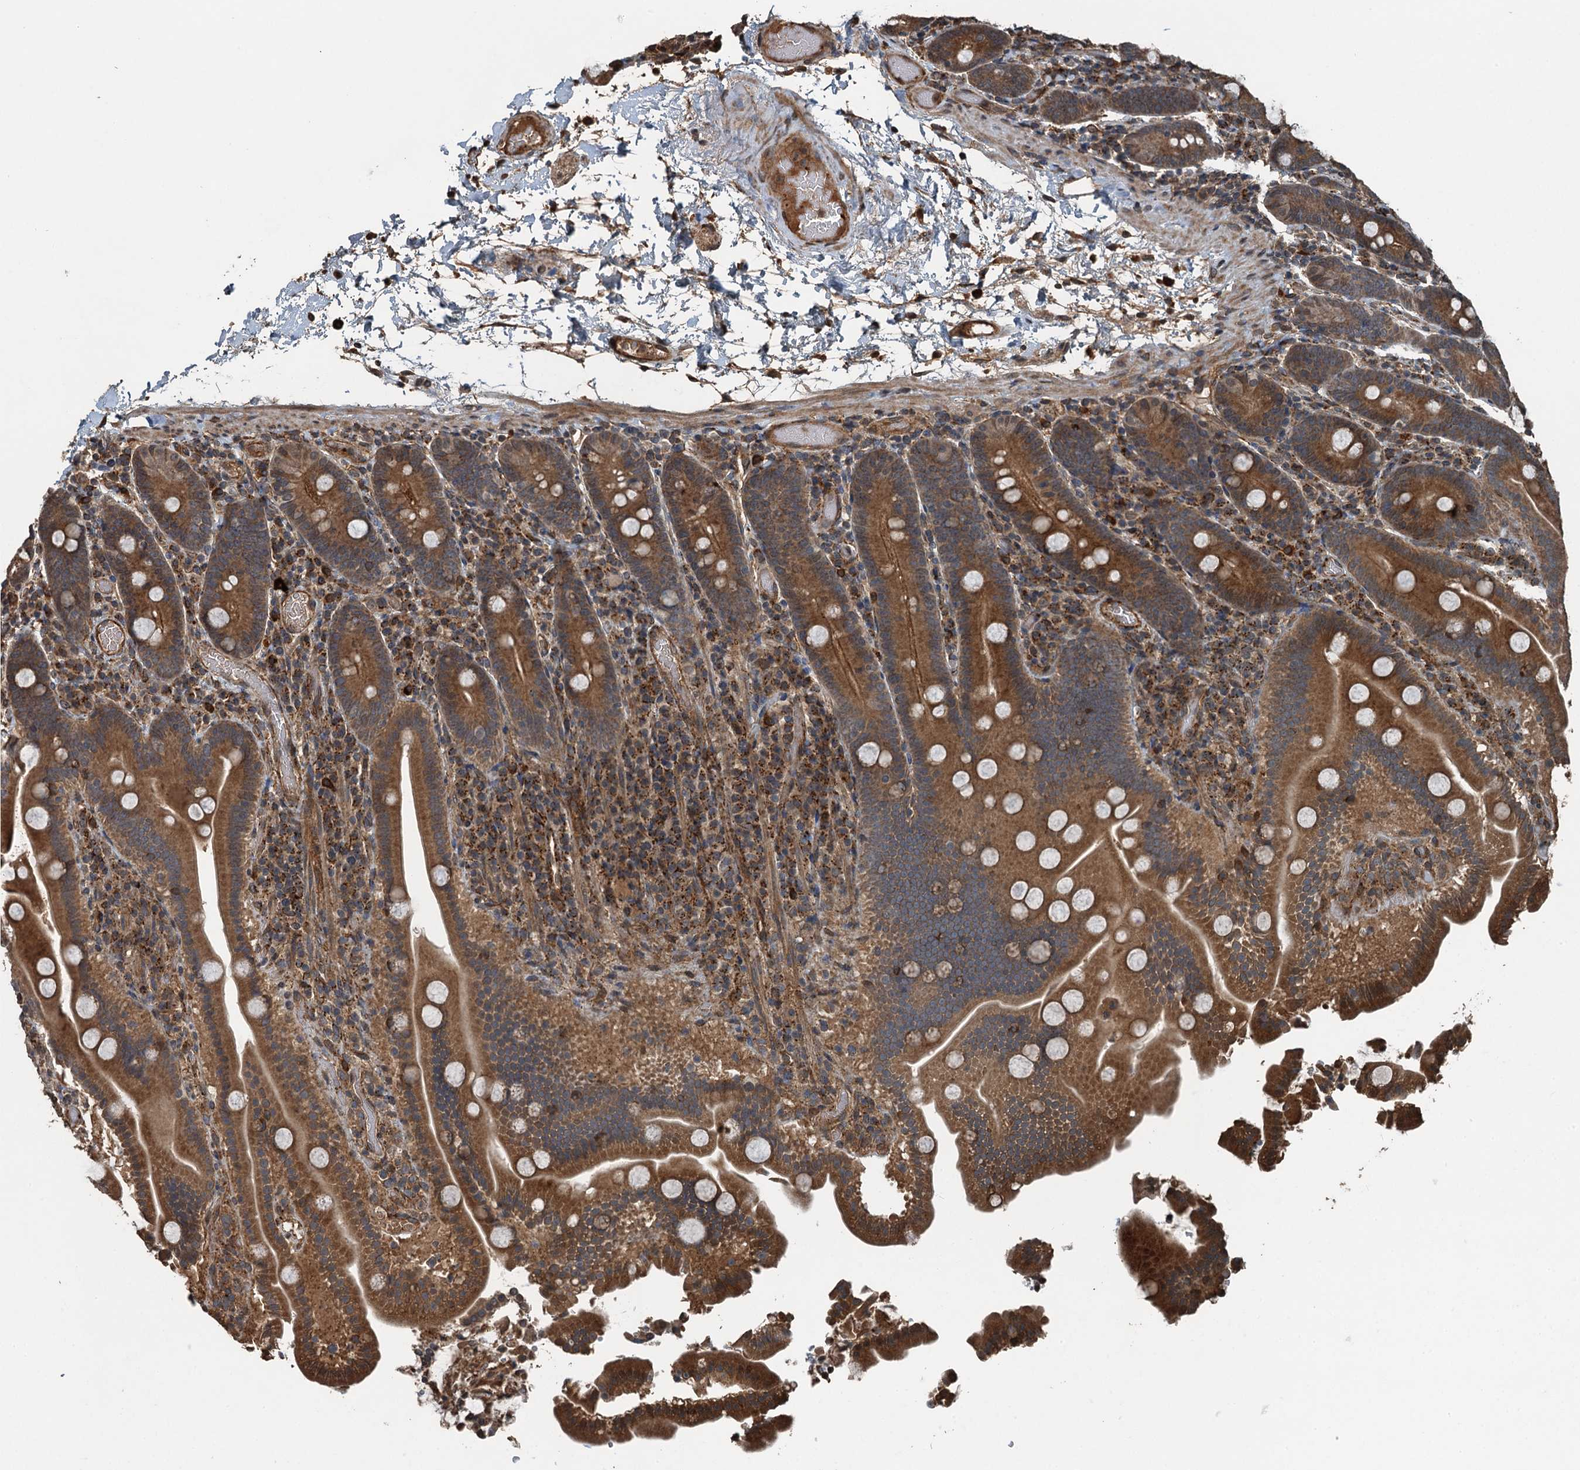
{"staining": {"intensity": "moderate", "quantity": ">75%", "location": "cytoplasmic/membranous"}, "tissue": "duodenum", "cell_type": "Glandular cells", "image_type": "normal", "snomed": [{"axis": "morphology", "description": "Normal tissue, NOS"}, {"axis": "topography", "description": "Duodenum"}], "caption": "Normal duodenum exhibits moderate cytoplasmic/membranous expression in approximately >75% of glandular cells.", "gene": "TCTN1", "patient": {"sex": "male", "age": 55}}